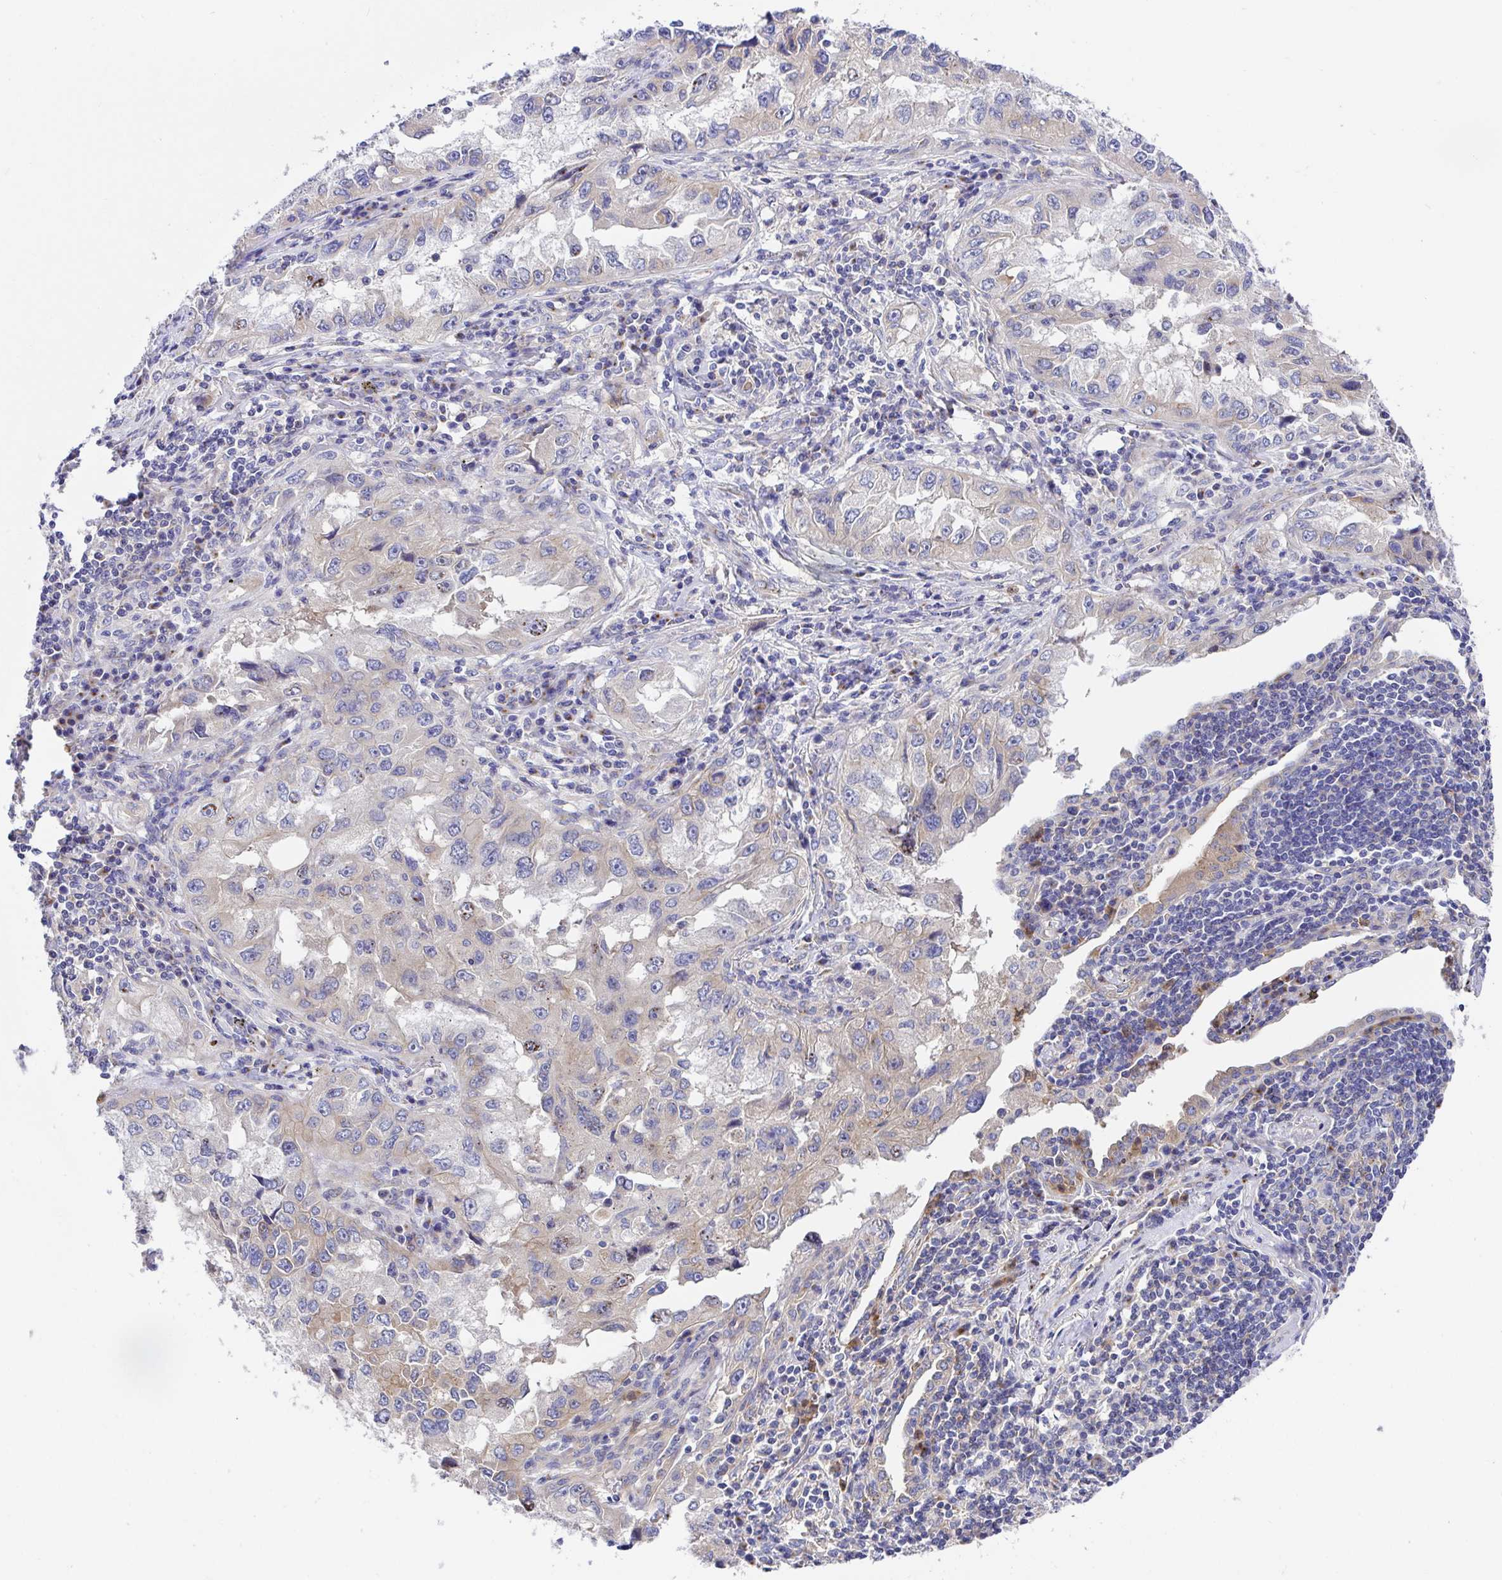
{"staining": {"intensity": "weak", "quantity": "<25%", "location": "cytoplasmic/membranous"}, "tissue": "lung cancer", "cell_type": "Tumor cells", "image_type": "cancer", "snomed": [{"axis": "morphology", "description": "Adenocarcinoma, NOS"}, {"axis": "topography", "description": "Lung"}], "caption": "Immunohistochemical staining of adenocarcinoma (lung) demonstrates no significant positivity in tumor cells.", "gene": "GOLGA1", "patient": {"sex": "female", "age": 73}}